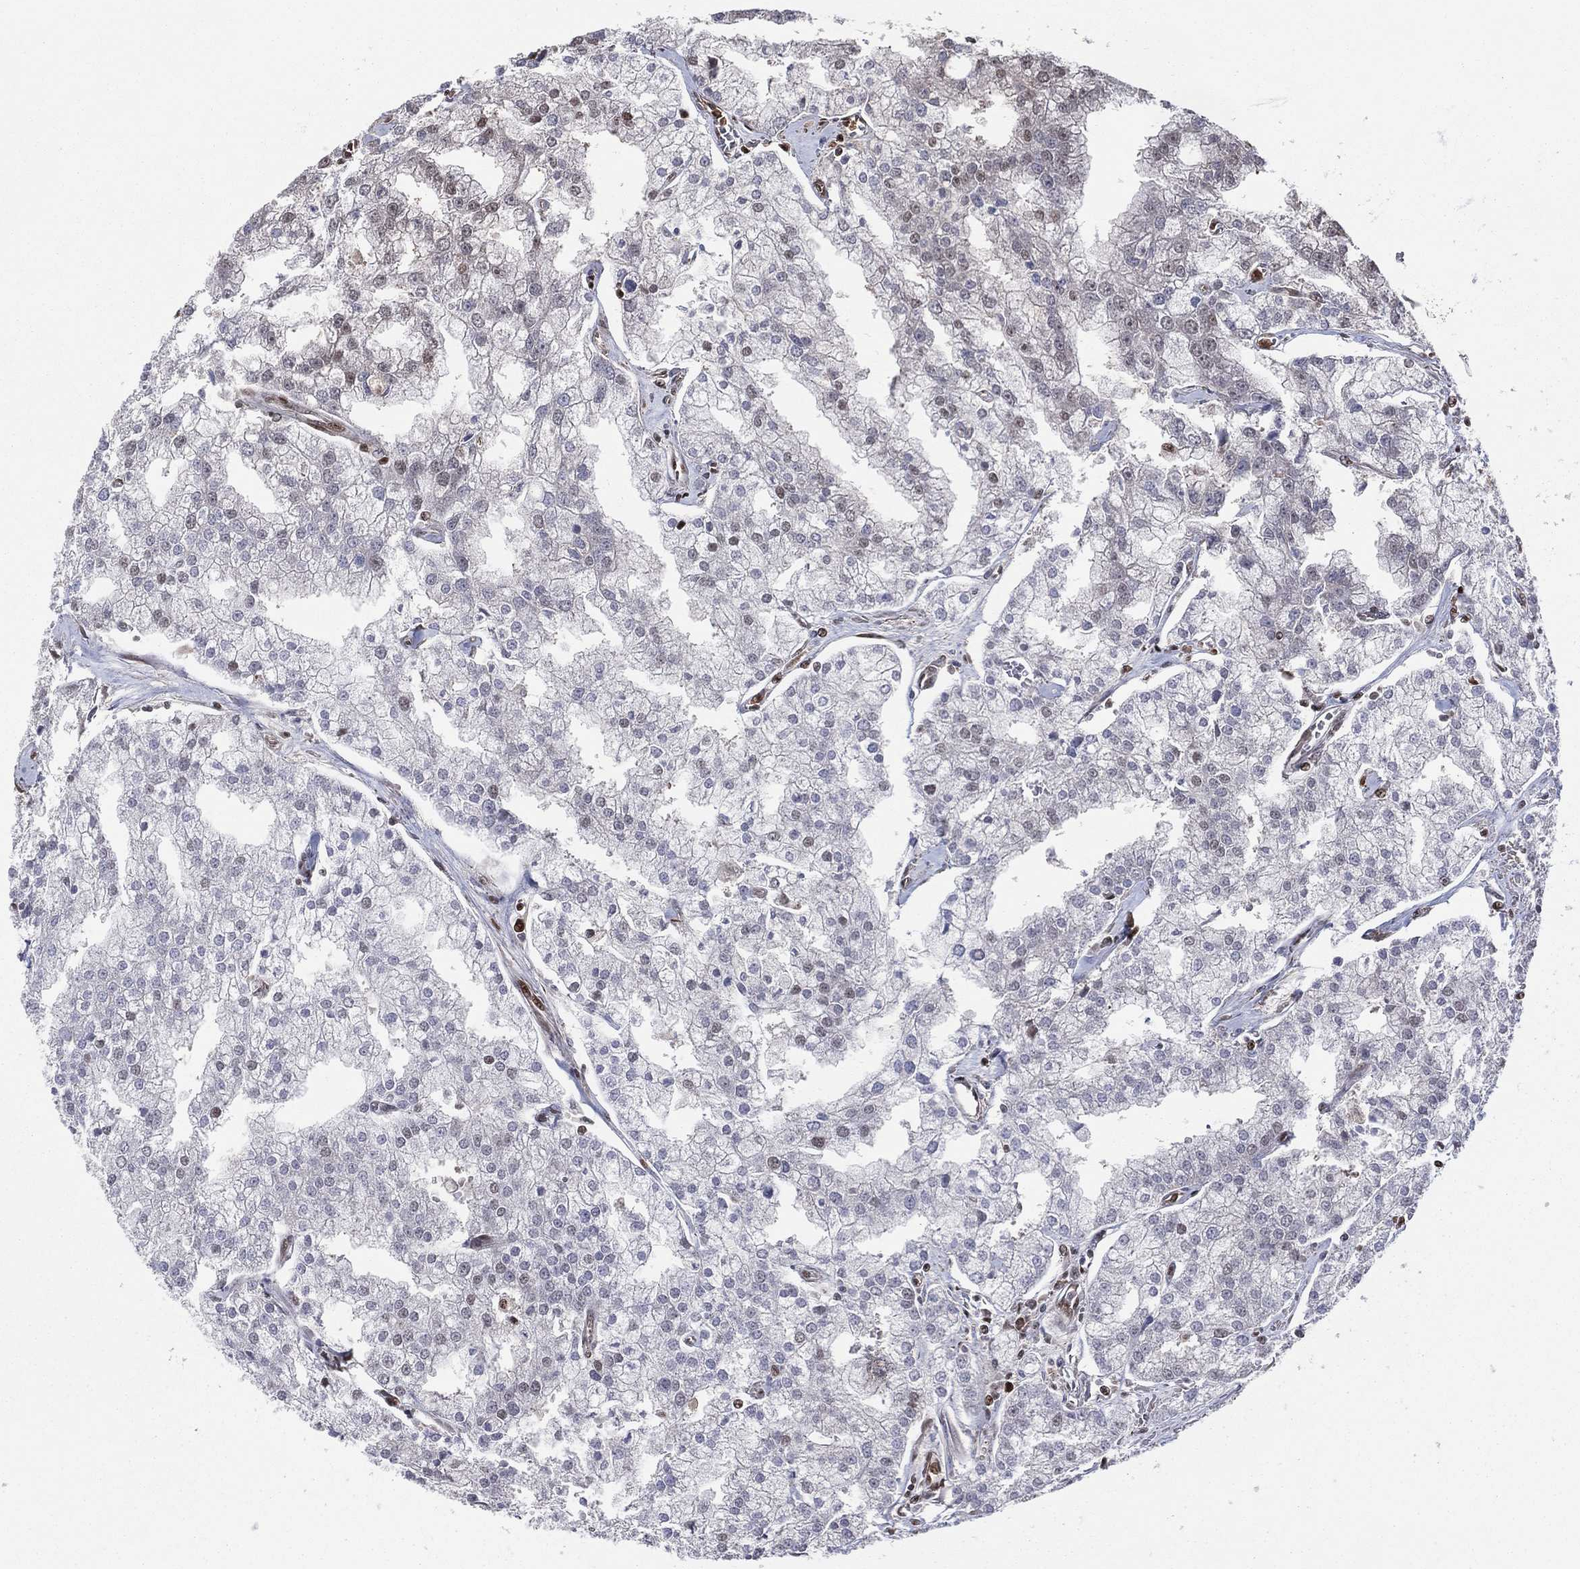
{"staining": {"intensity": "moderate", "quantity": "25%-75%", "location": "nuclear"}, "tissue": "prostate cancer", "cell_type": "Tumor cells", "image_type": "cancer", "snomed": [{"axis": "morphology", "description": "Adenocarcinoma, NOS"}, {"axis": "topography", "description": "Prostate"}], "caption": "Moderate nuclear staining is seen in approximately 25%-75% of tumor cells in adenocarcinoma (prostate).", "gene": "GAPDH", "patient": {"sex": "male", "age": 70}}